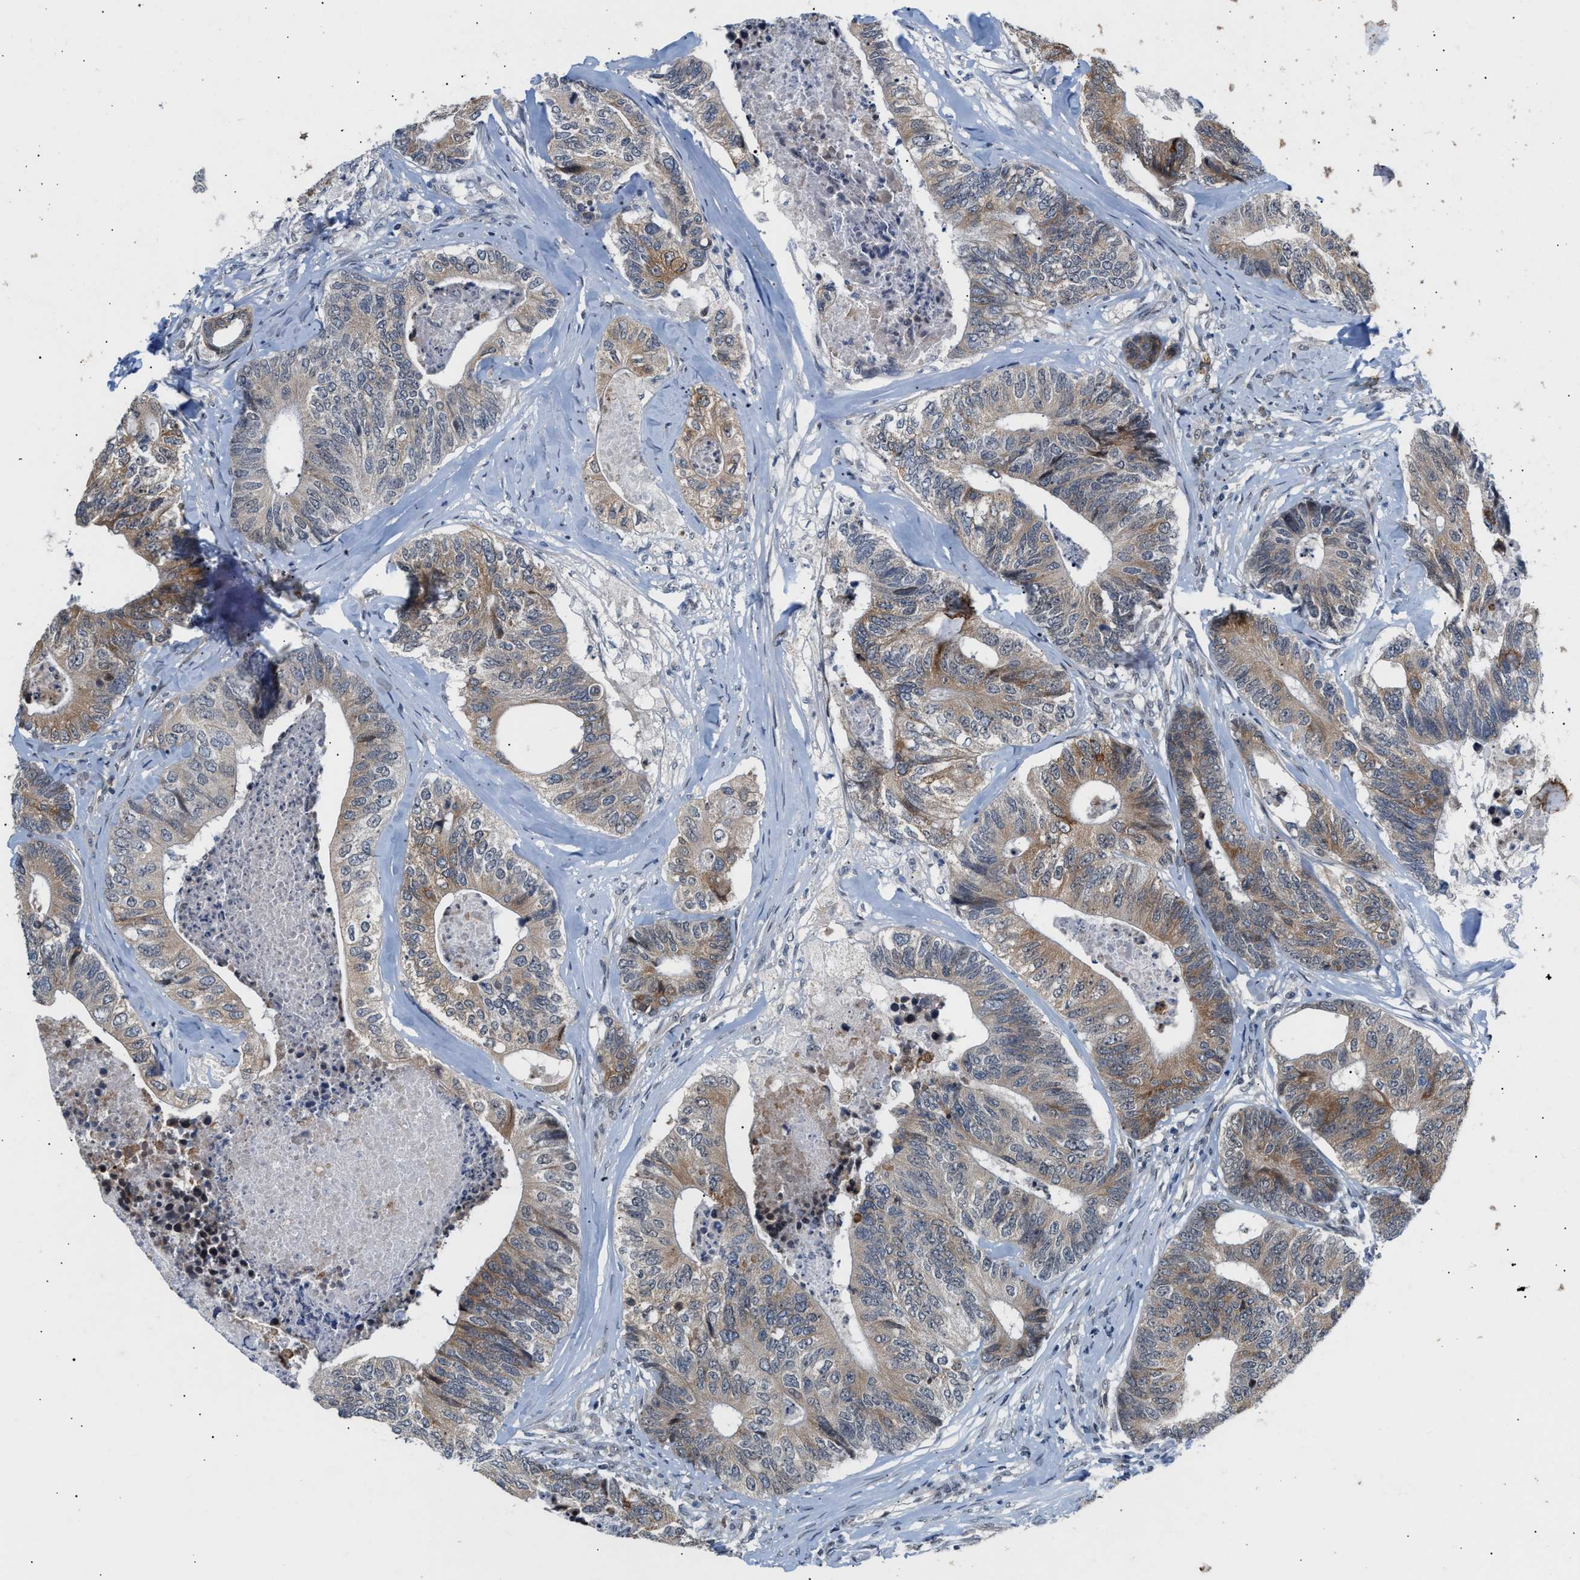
{"staining": {"intensity": "weak", "quantity": ">75%", "location": "cytoplasmic/membranous"}, "tissue": "colorectal cancer", "cell_type": "Tumor cells", "image_type": "cancer", "snomed": [{"axis": "morphology", "description": "Adenocarcinoma, NOS"}, {"axis": "topography", "description": "Colon"}], "caption": "DAB (3,3'-diaminobenzidine) immunohistochemical staining of human colorectal cancer demonstrates weak cytoplasmic/membranous protein expression in approximately >75% of tumor cells.", "gene": "TXNRD3", "patient": {"sex": "female", "age": 67}}